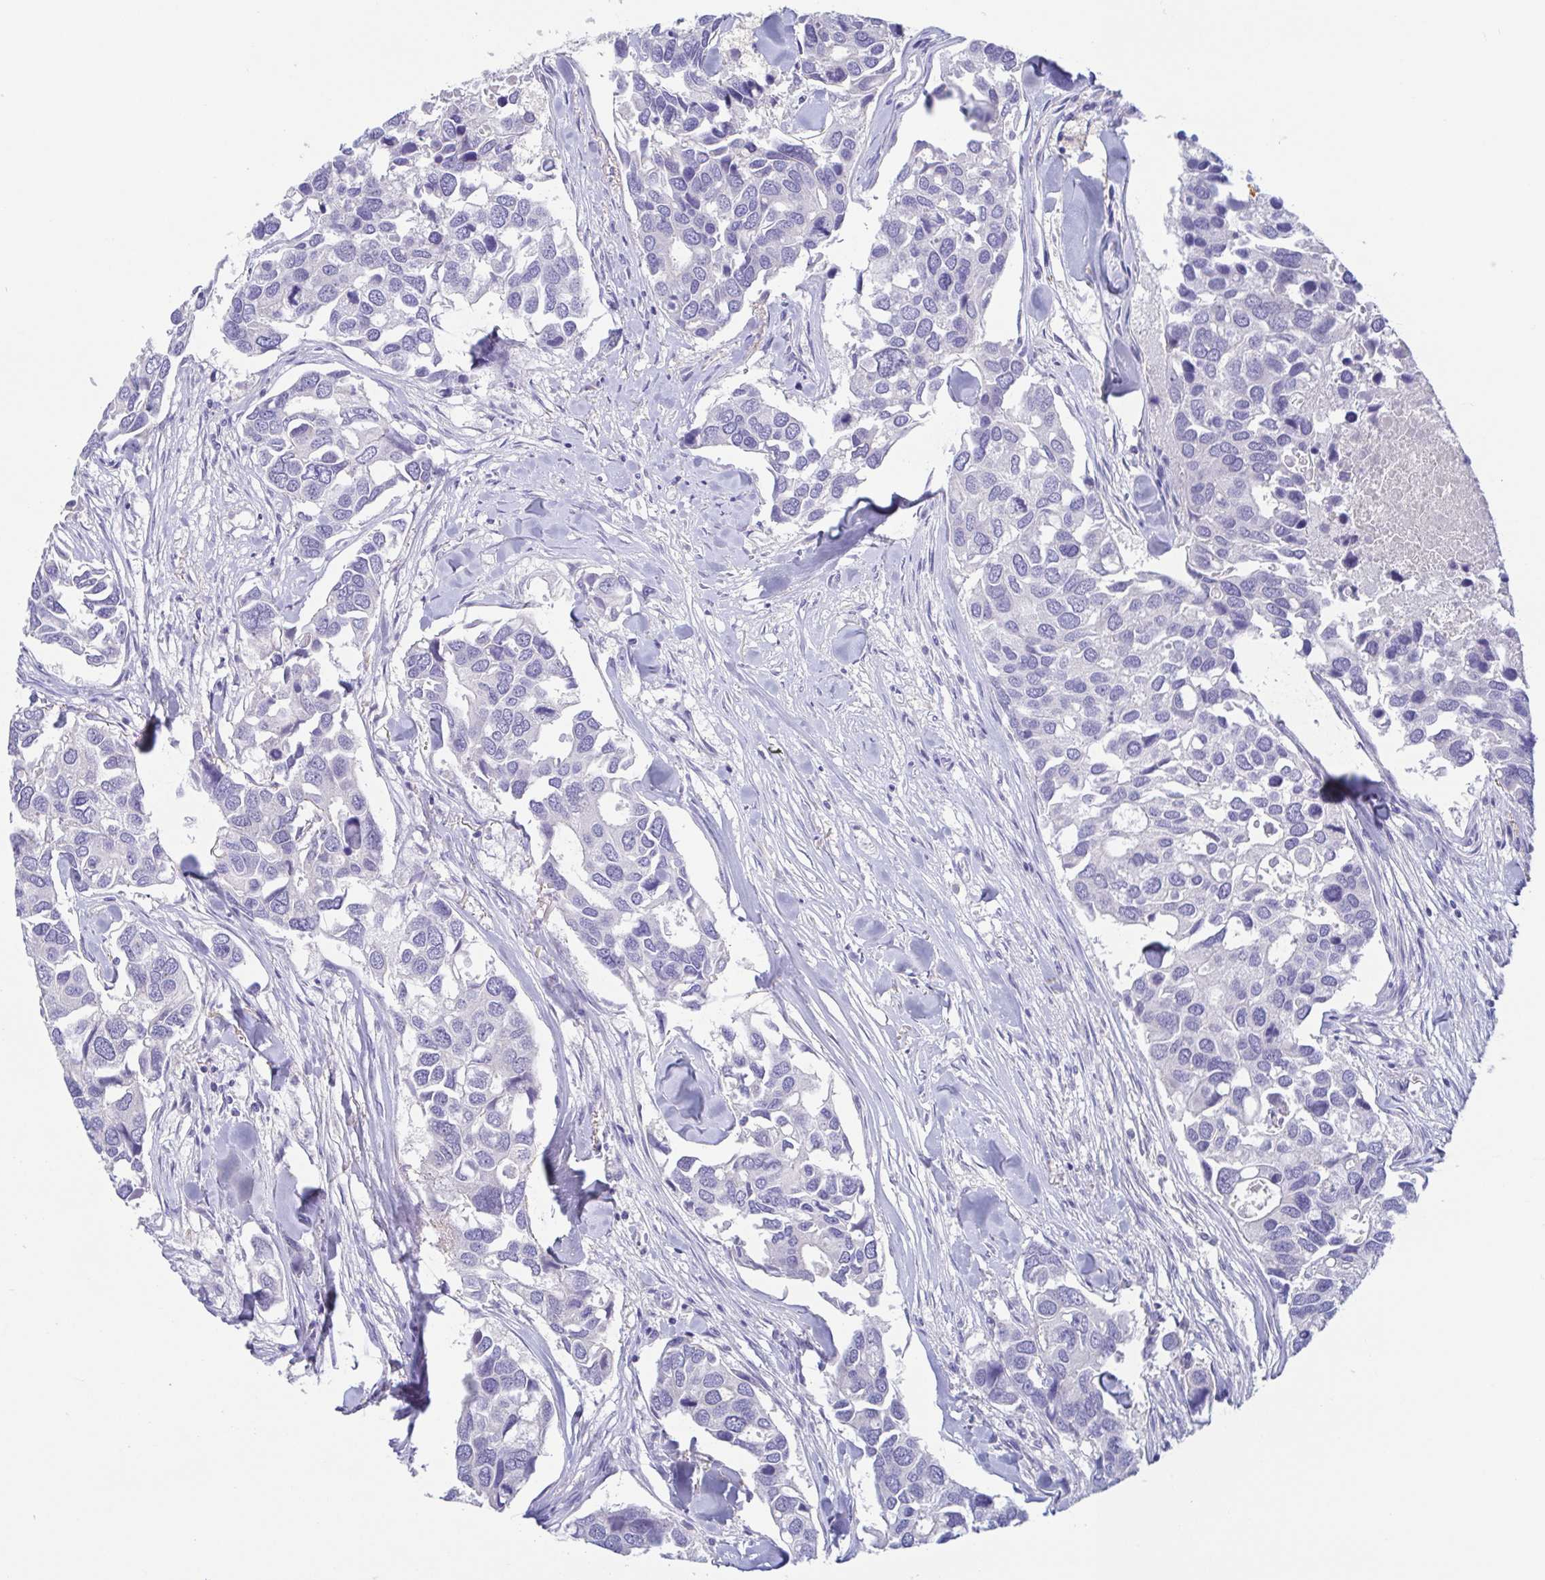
{"staining": {"intensity": "negative", "quantity": "none", "location": "none"}, "tissue": "breast cancer", "cell_type": "Tumor cells", "image_type": "cancer", "snomed": [{"axis": "morphology", "description": "Duct carcinoma"}, {"axis": "topography", "description": "Breast"}], "caption": "An immunohistochemistry (IHC) photomicrograph of breast invasive ductal carcinoma is shown. There is no staining in tumor cells of breast invasive ductal carcinoma.", "gene": "TREH", "patient": {"sex": "female", "age": 83}}